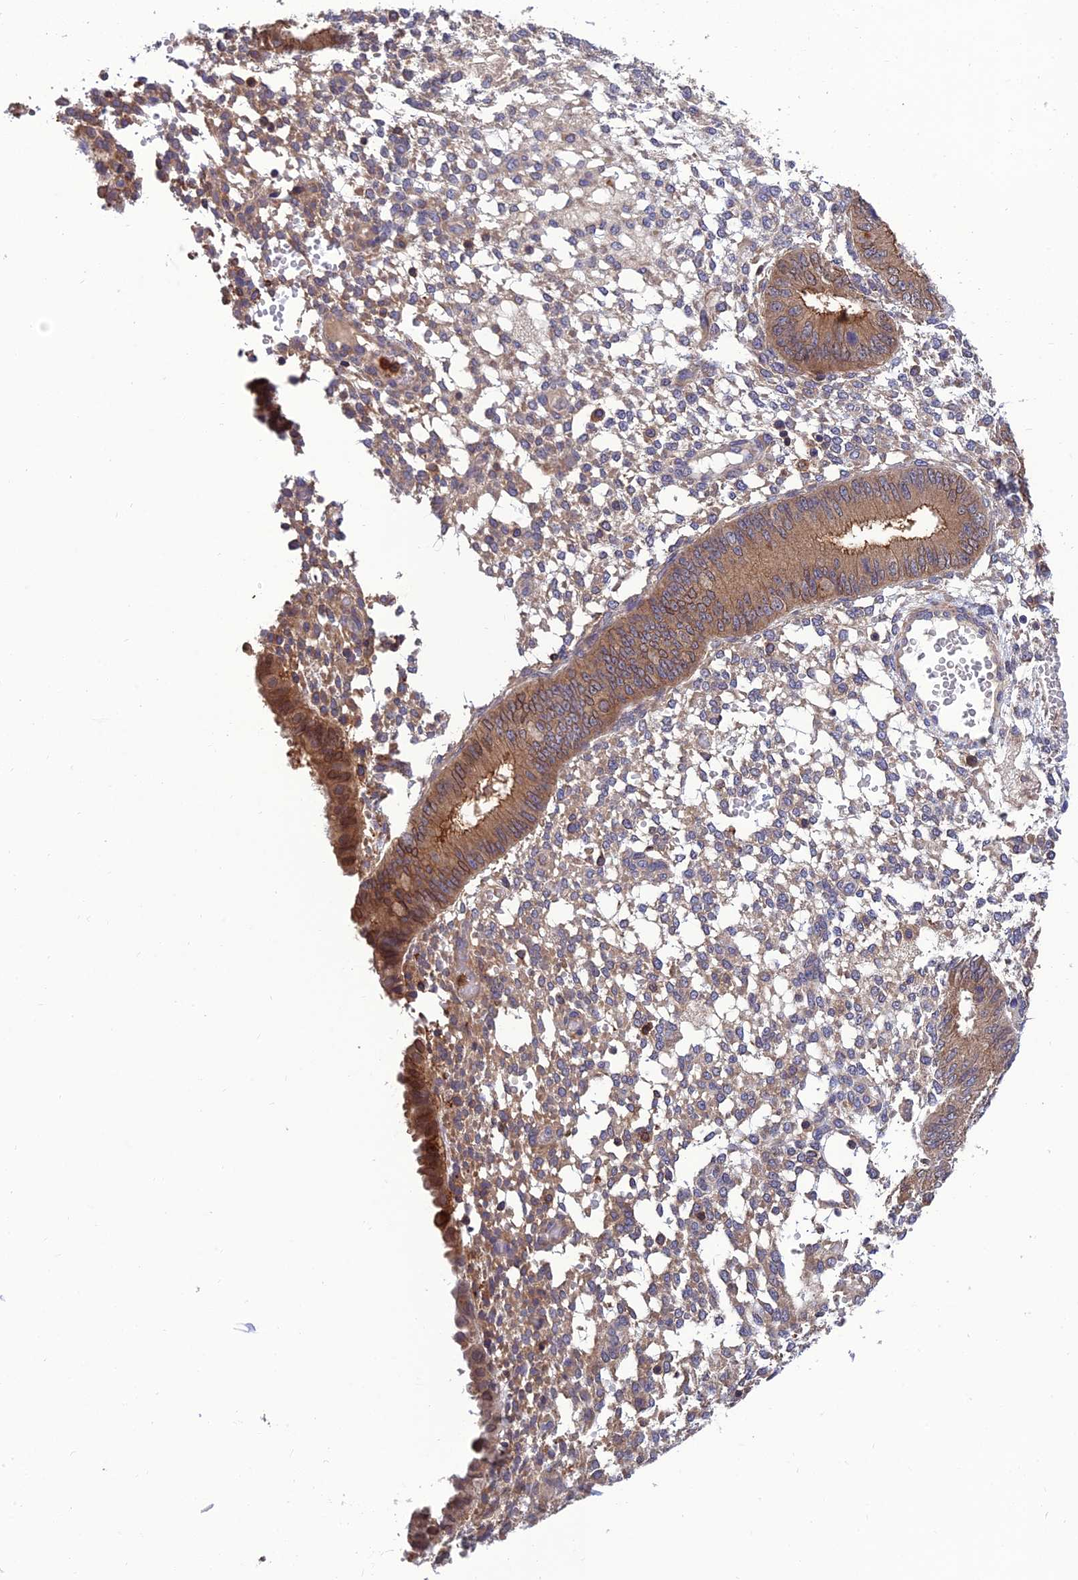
{"staining": {"intensity": "weak", "quantity": "<25%", "location": "cytoplasmic/membranous"}, "tissue": "endometrium", "cell_type": "Cells in endometrial stroma", "image_type": "normal", "snomed": [{"axis": "morphology", "description": "Normal tissue, NOS"}, {"axis": "topography", "description": "Endometrium"}], "caption": "Histopathology image shows no protein staining in cells in endometrial stroma of normal endometrium.", "gene": "UMAD1", "patient": {"sex": "female", "age": 49}}